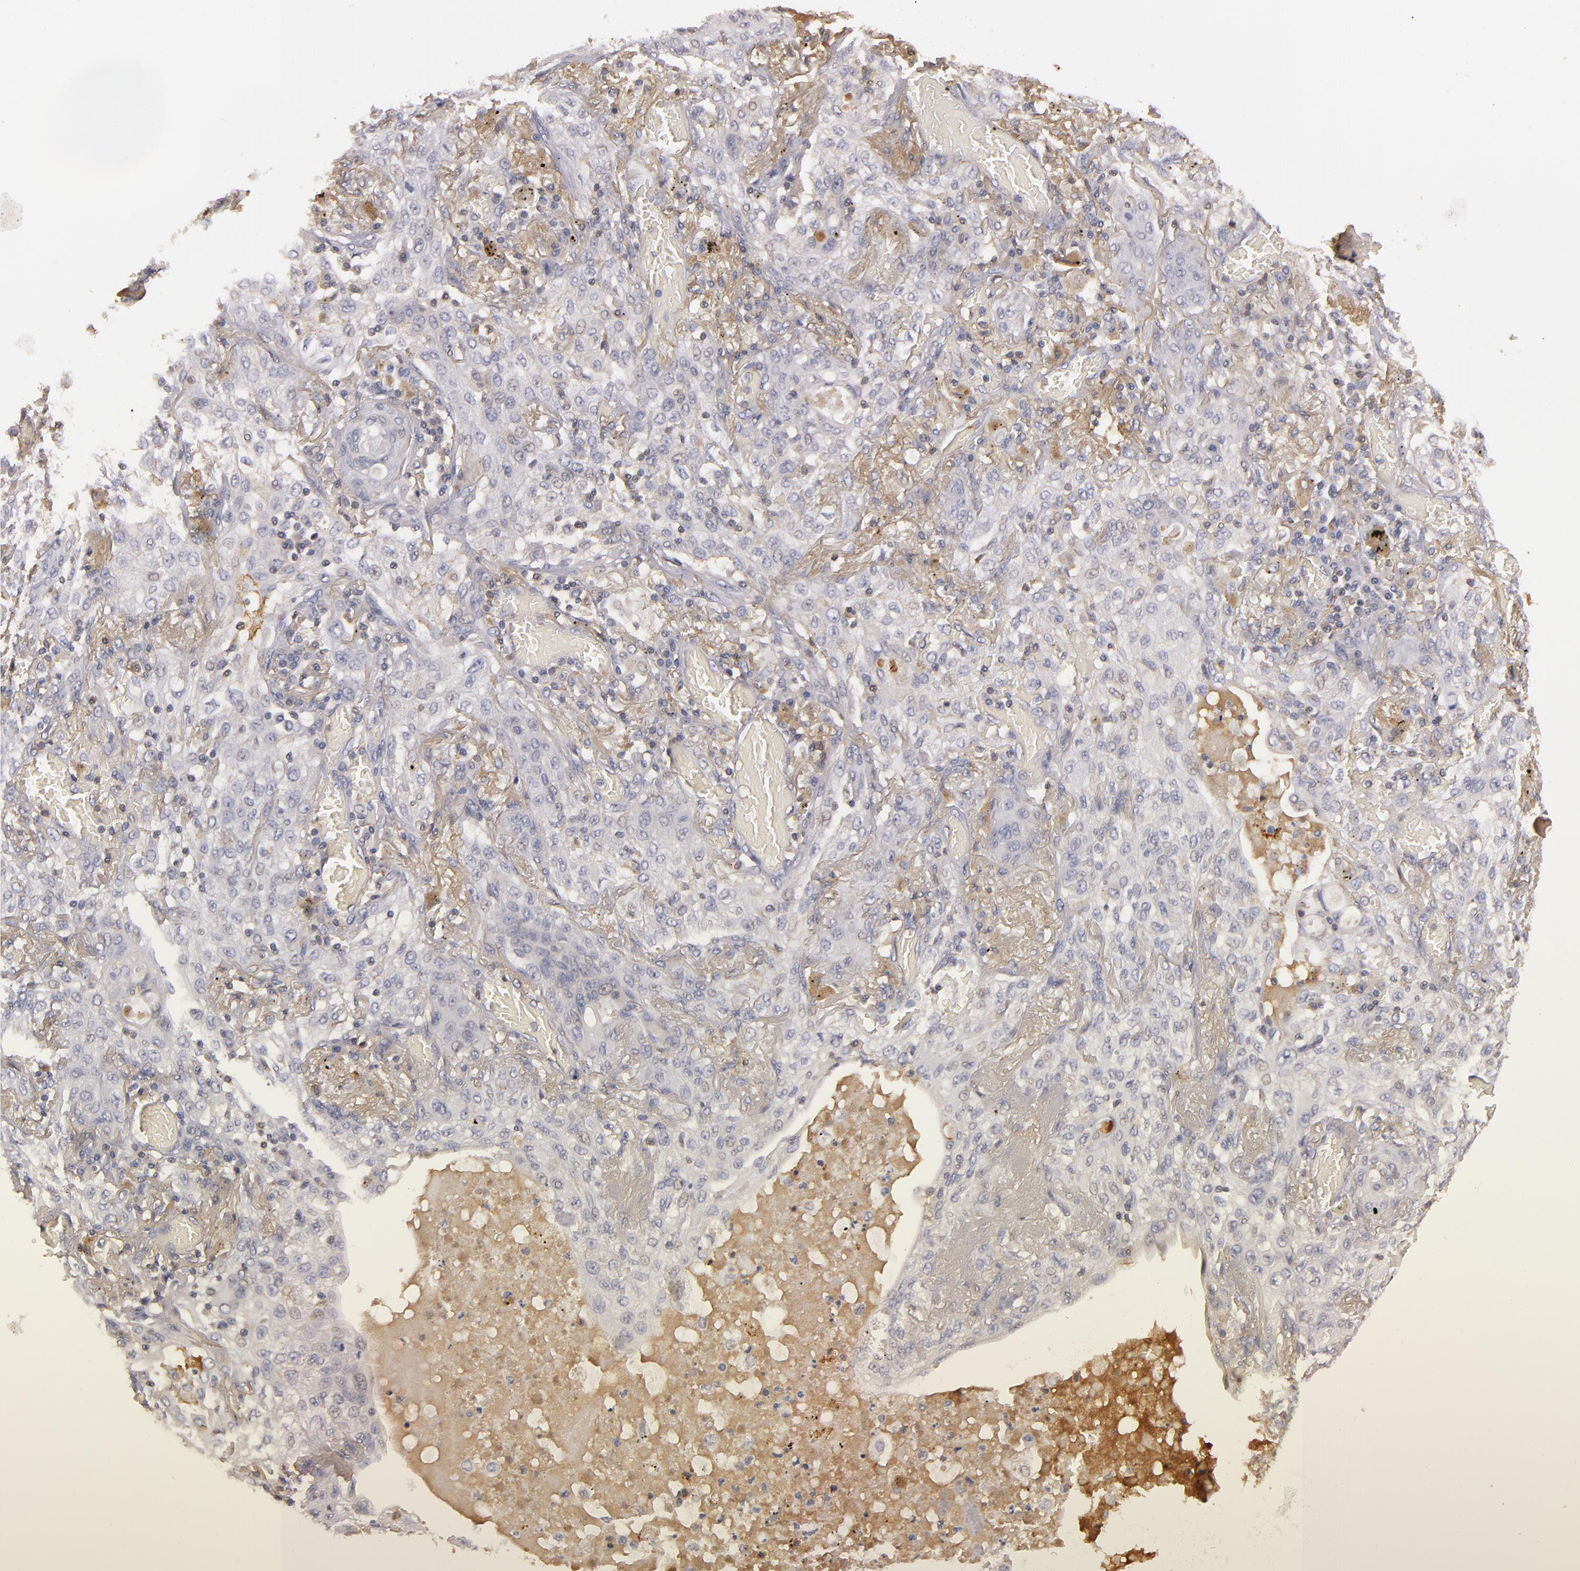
{"staining": {"intensity": "weak", "quantity": "<25%", "location": "cytoplasmic/membranous"}, "tissue": "lung cancer", "cell_type": "Tumor cells", "image_type": "cancer", "snomed": [{"axis": "morphology", "description": "Squamous cell carcinoma, NOS"}, {"axis": "topography", "description": "Lung"}], "caption": "IHC of human lung squamous cell carcinoma demonstrates no expression in tumor cells. Brightfield microscopy of IHC stained with DAB (3,3'-diaminobenzidine) (brown) and hematoxylin (blue), captured at high magnification.", "gene": "MBL2", "patient": {"sex": "female", "age": 47}}